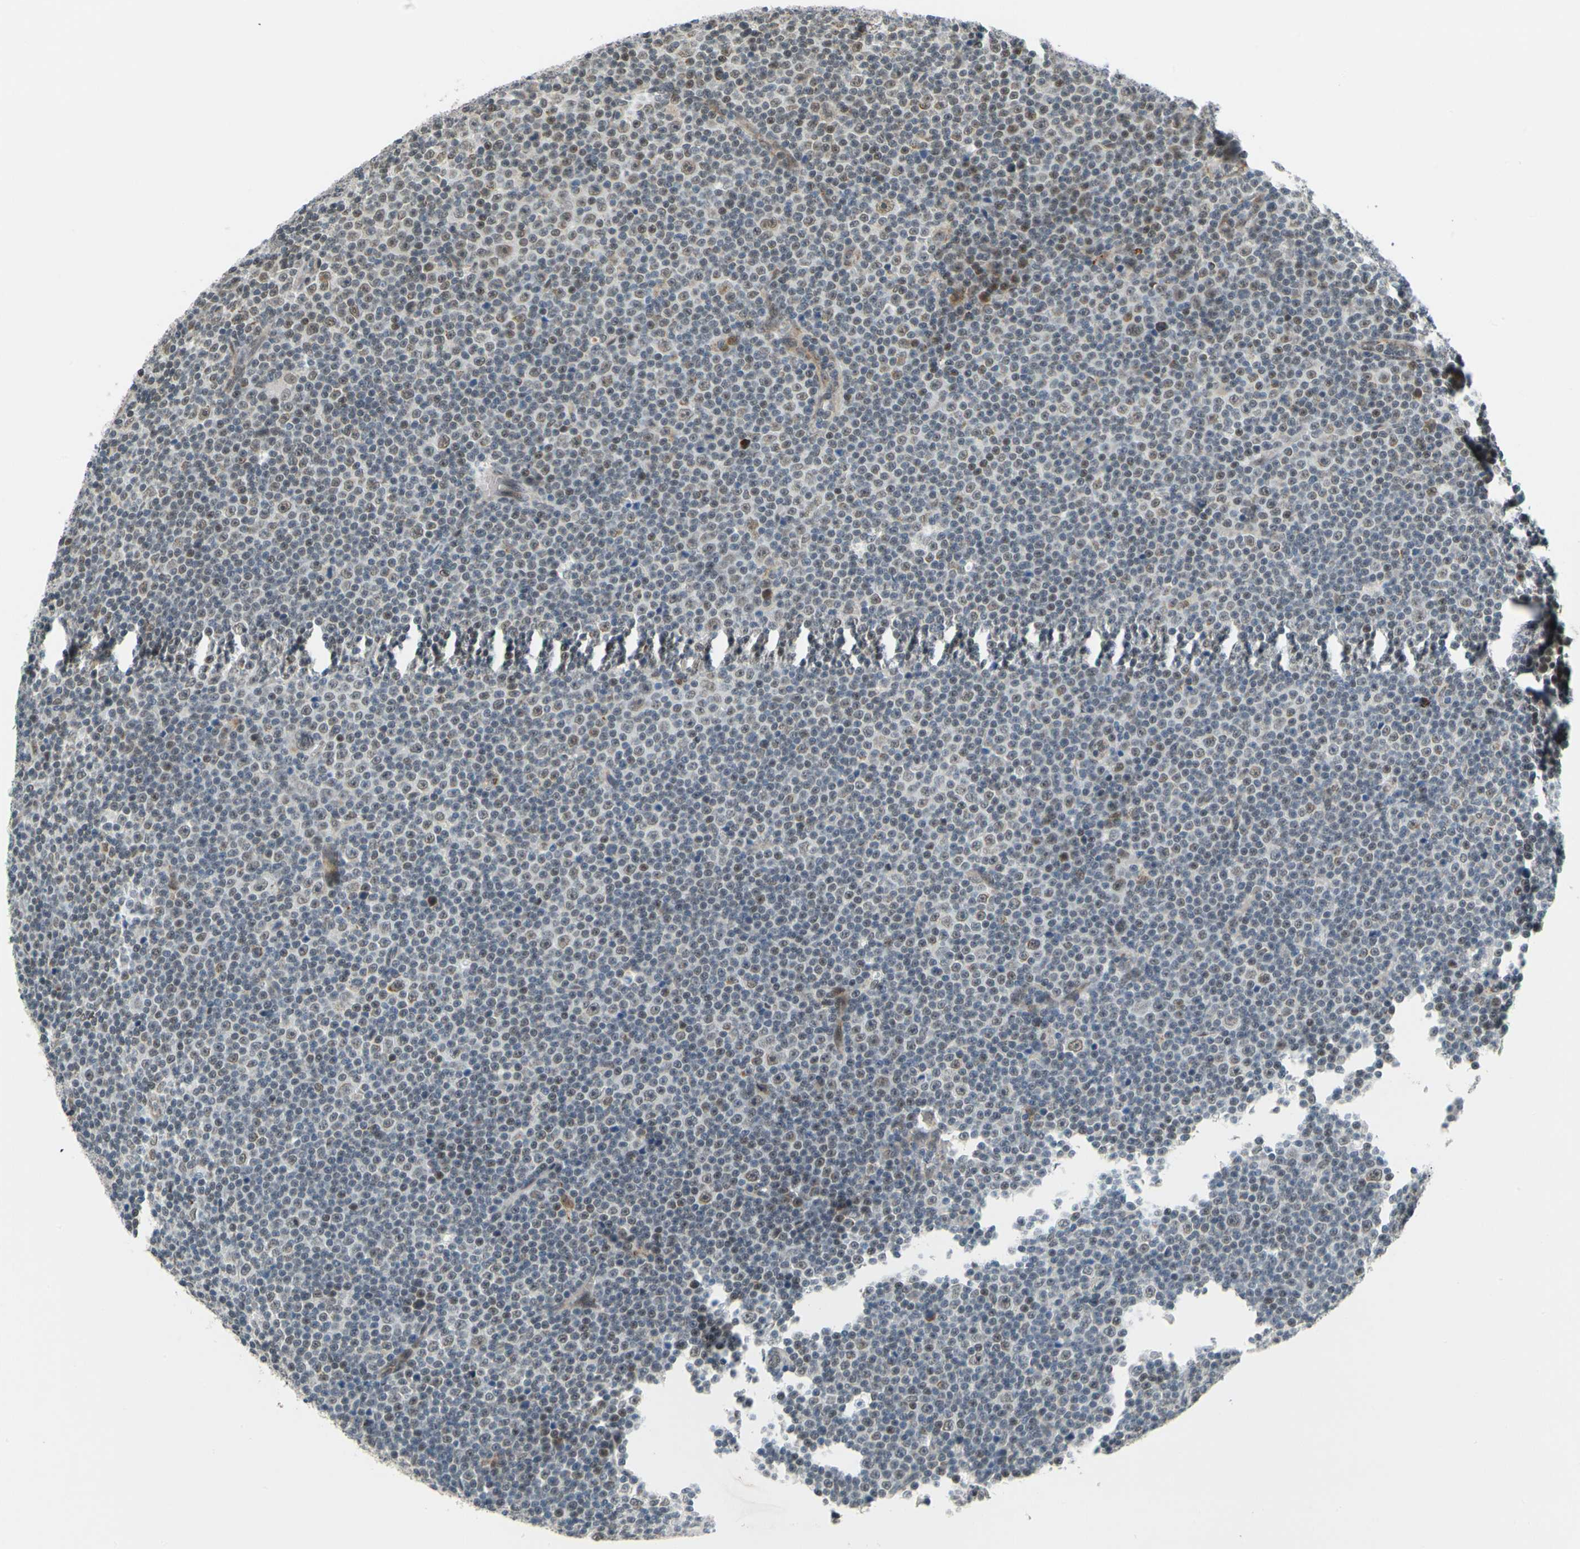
{"staining": {"intensity": "moderate", "quantity": "25%-75%", "location": "nuclear"}, "tissue": "lymphoma", "cell_type": "Tumor cells", "image_type": "cancer", "snomed": [{"axis": "morphology", "description": "Malignant lymphoma, non-Hodgkin's type, Low grade"}, {"axis": "topography", "description": "Lymph node"}], "caption": "This photomicrograph shows immunohistochemistry staining of human malignant lymphoma, non-Hodgkin's type (low-grade), with medium moderate nuclear expression in approximately 25%-75% of tumor cells.", "gene": "POGZ", "patient": {"sex": "female", "age": 67}}